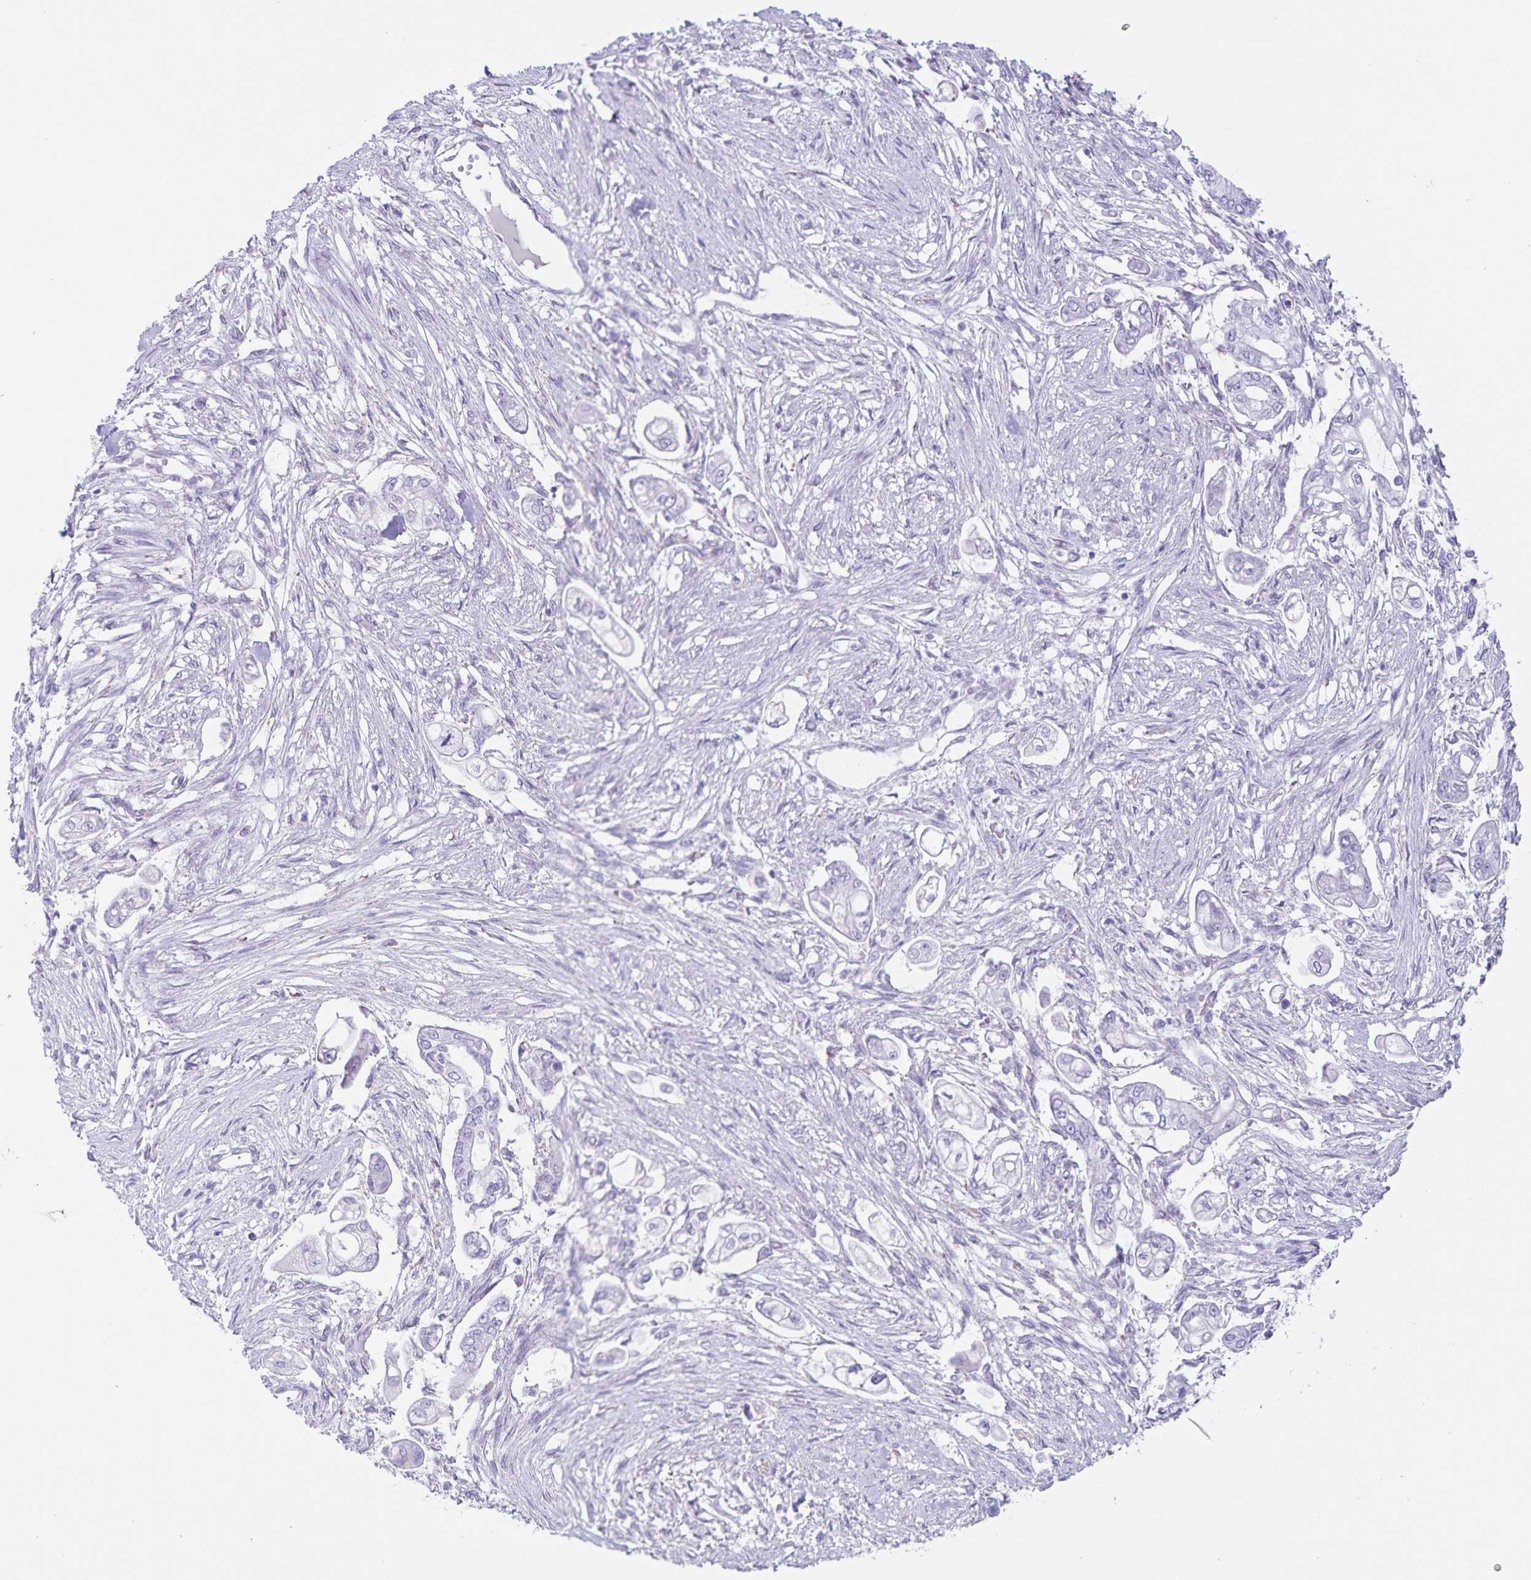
{"staining": {"intensity": "negative", "quantity": "none", "location": "none"}, "tissue": "pancreatic cancer", "cell_type": "Tumor cells", "image_type": "cancer", "snomed": [{"axis": "morphology", "description": "Adenocarcinoma, NOS"}, {"axis": "topography", "description": "Pancreas"}], "caption": "DAB immunohistochemical staining of pancreatic cancer exhibits no significant expression in tumor cells. (DAB IHC with hematoxylin counter stain).", "gene": "C11orf42", "patient": {"sex": "female", "age": 69}}